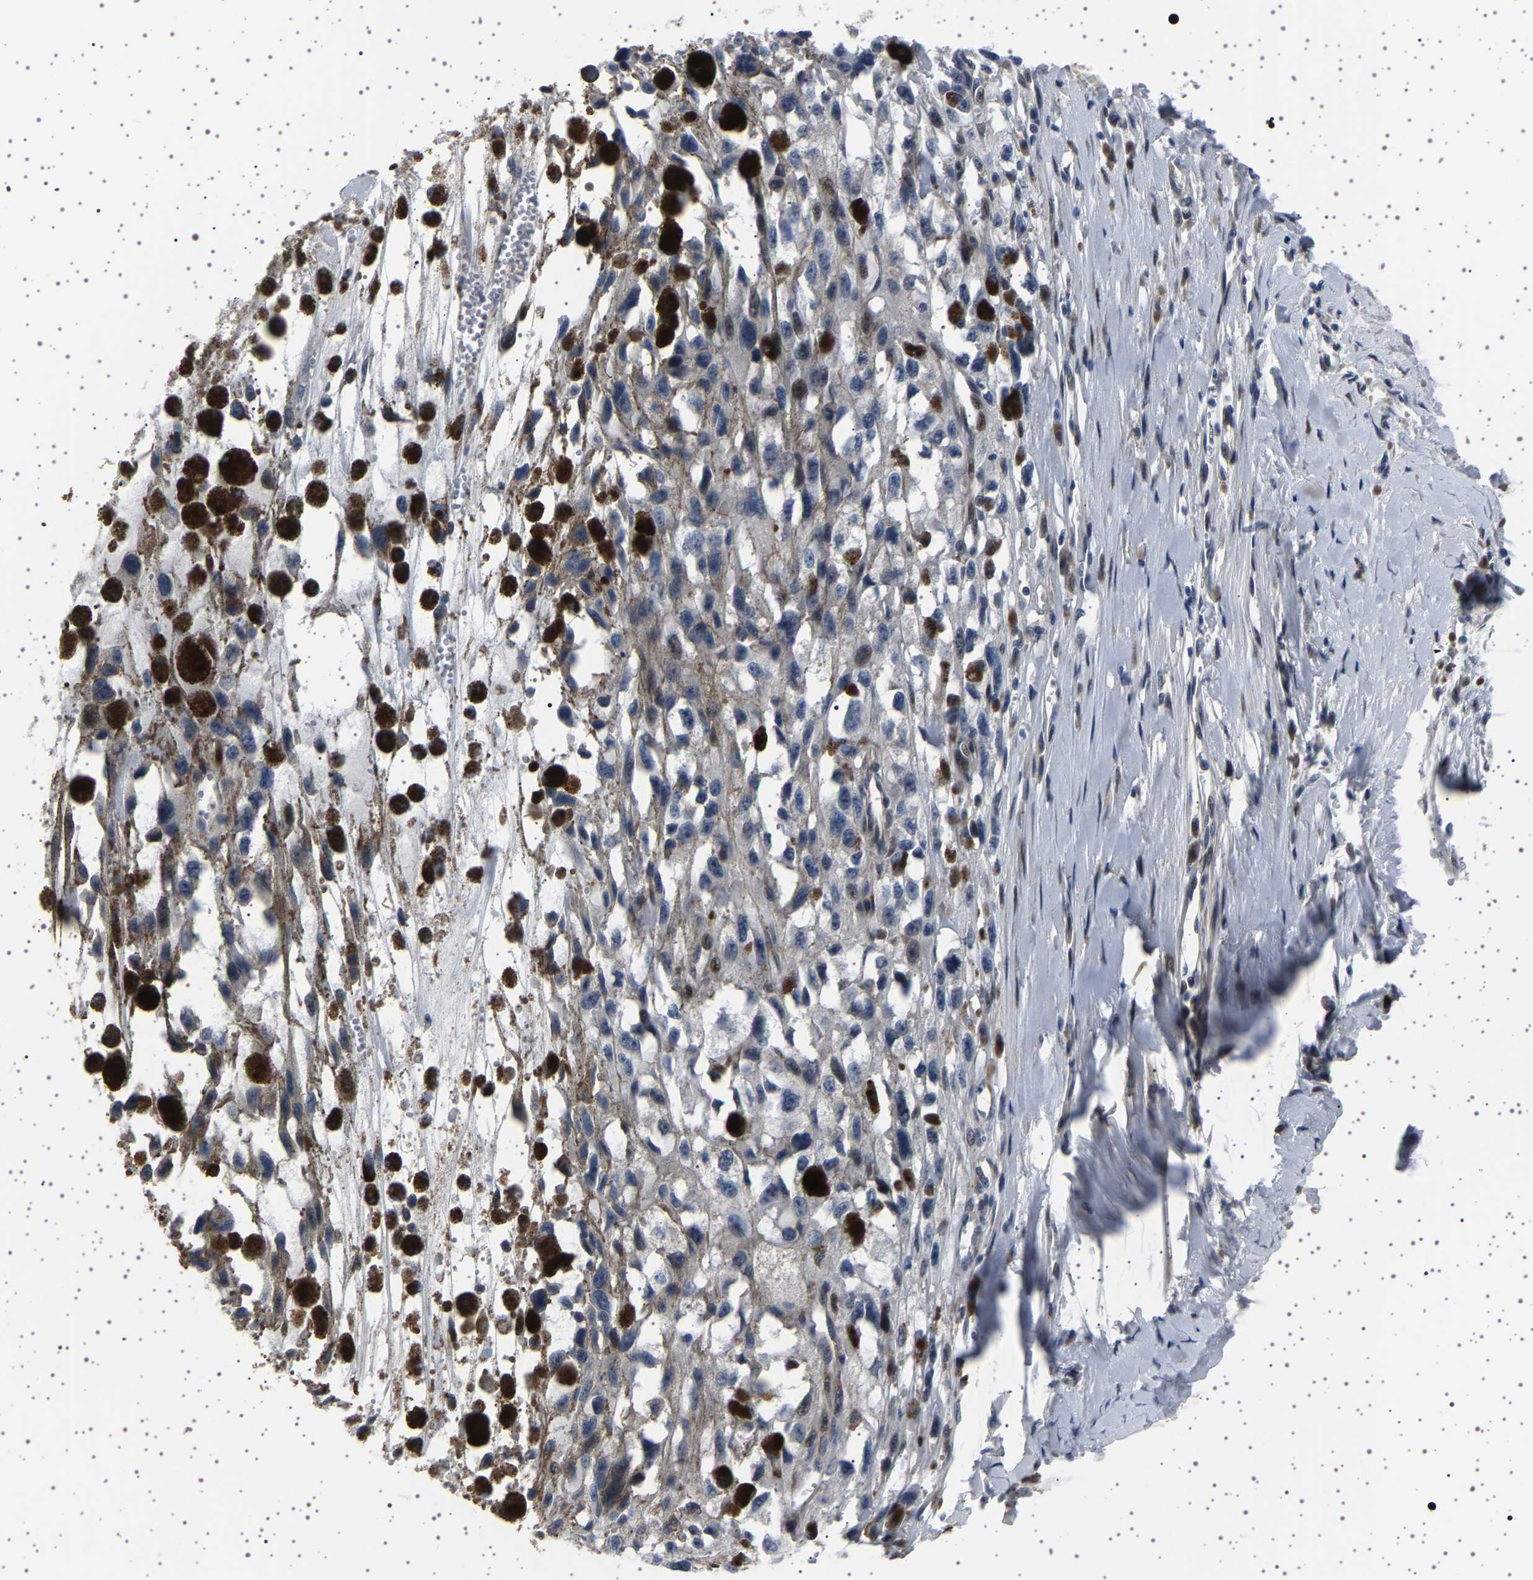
{"staining": {"intensity": "negative", "quantity": "none", "location": "none"}, "tissue": "melanoma", "cell_type": "Tumor cells", "image_type": "cancer", "snomed": [{"axis": "morphology", "description": "Malignant melanoma, Metastatic site"}, {"axis": "topography", "description": "Lymph node"}], "caption": "Immunohistochemical staining of human melanoma reveals no significant positivity in tumor cells.", "gene": "PAK5", "patient": {"sex": "male", "age": 59}}